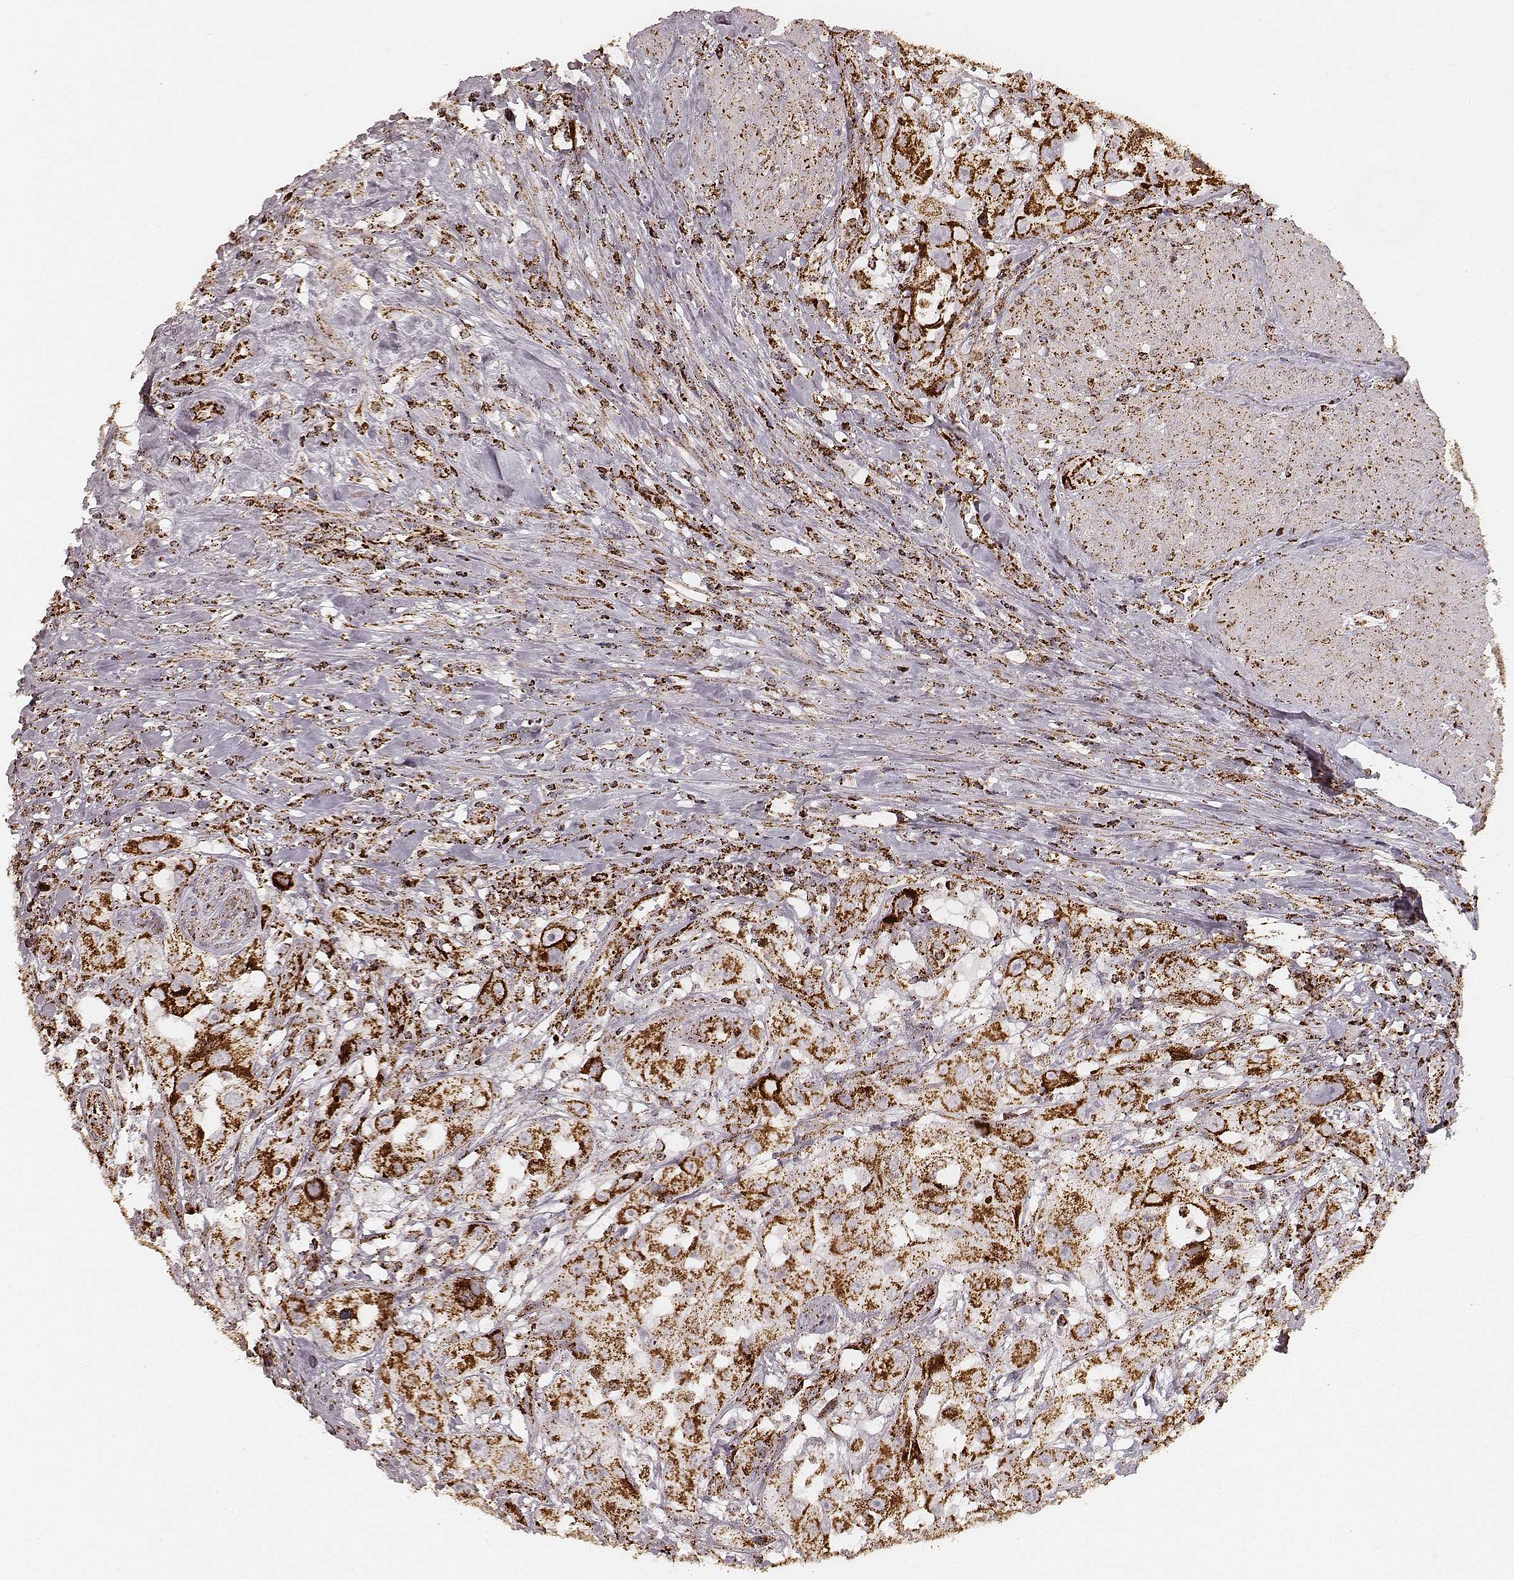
{"staining": {"intensity": "strong", "quantity": ">75%", "location": "cytoplasmic/membranous"}, "tissue": "urothelial cancer", "cell_type": "Tumor cells", "image_type": "cancer", "snomed": [{"axis": "morphology", "description": "Urothelial carcinoma, High grade"}, {"axis": "topography", "description": "Urinary bladder"}], "caption": "IHC photomicrograph of neoplastic tissue: urothelial cancer stained using immunohistochemistry (IHC) displays high levels of strong protein expression localized specifically in the cytoplasmic/membranous of tumor cells, appearing as a cytoplasmic/membranous brown color.", "gene": "CS", "patient": {"sex": "male", "age": 79}}